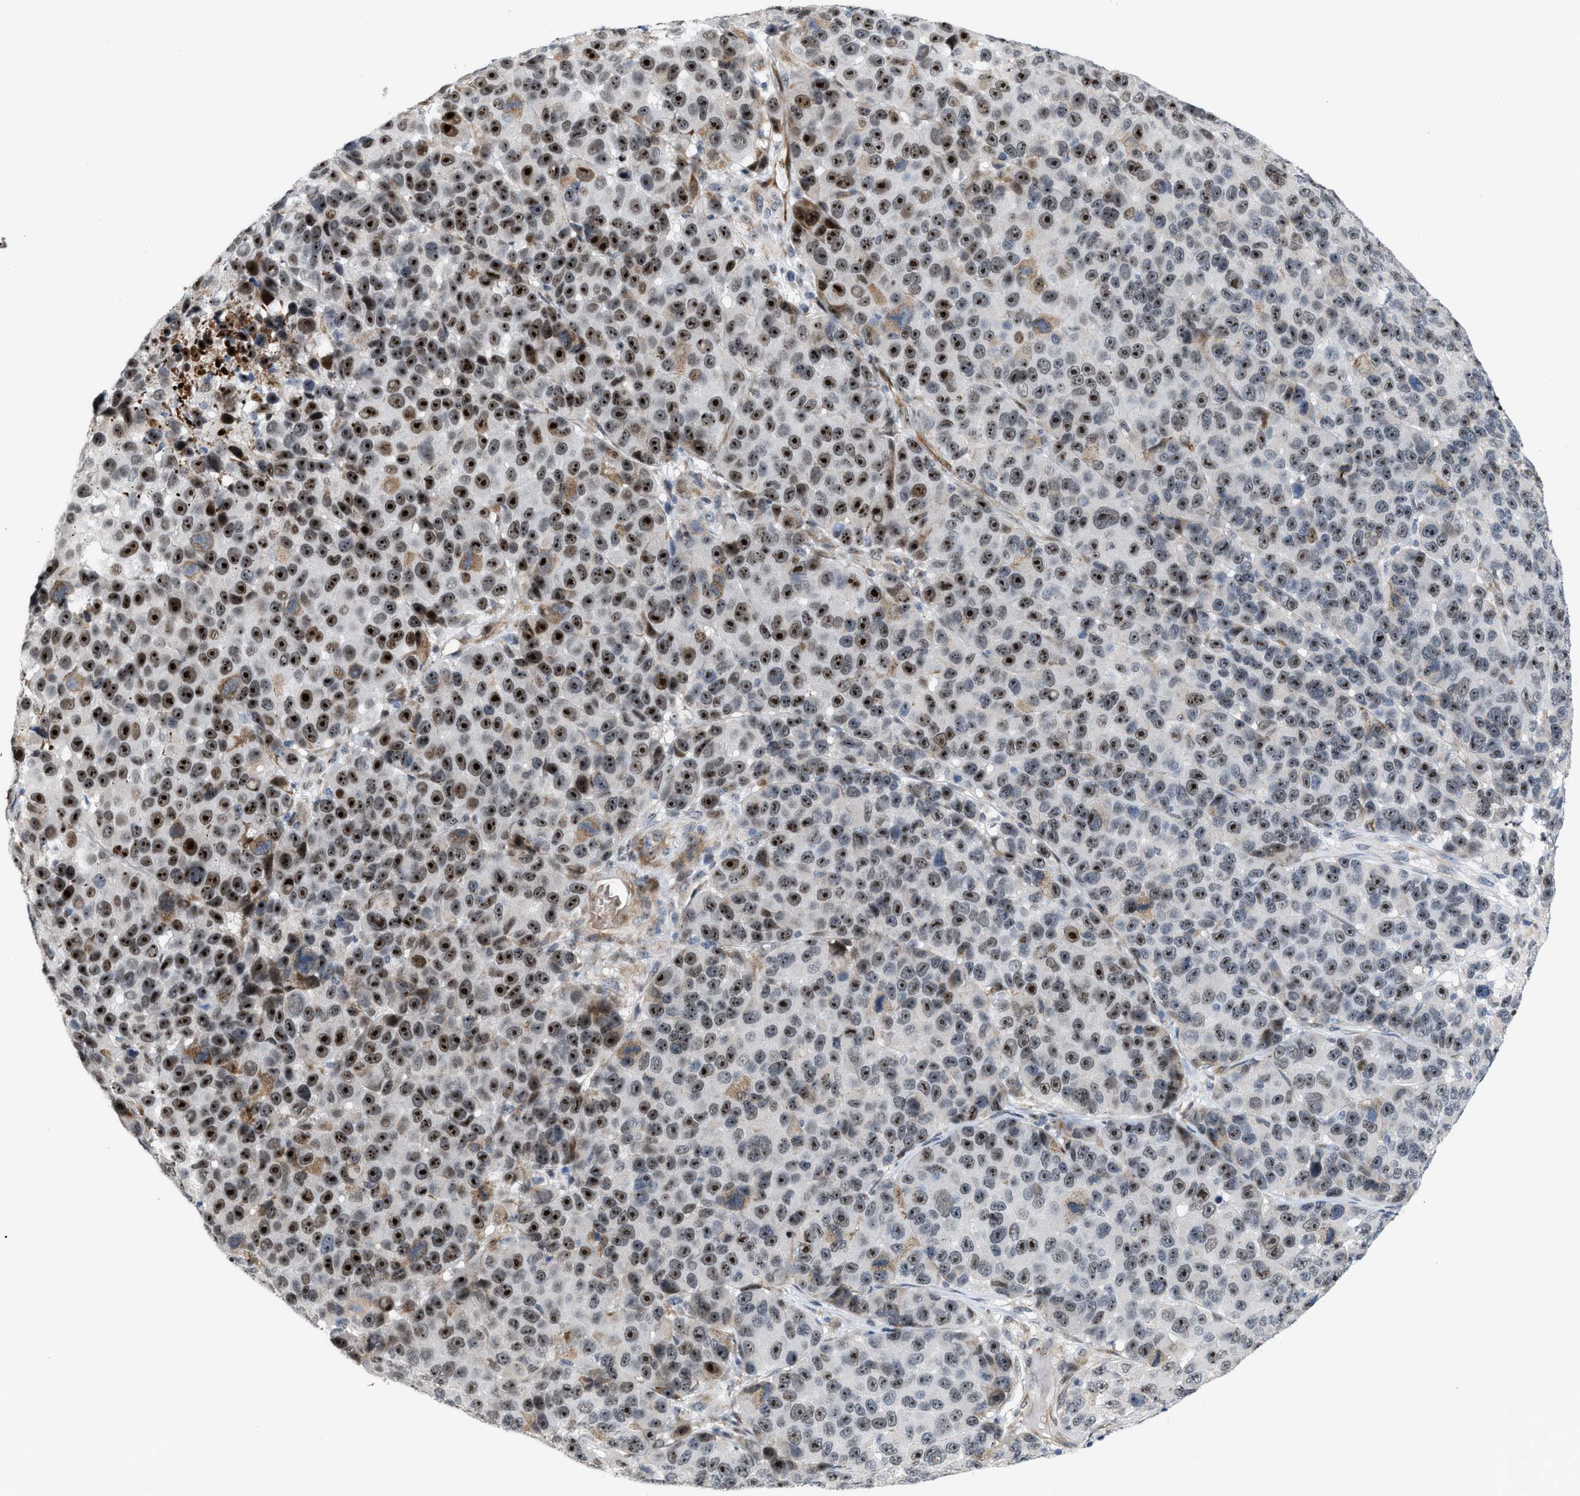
{"staining": {"intensity": "strong", "quantity": ">75%", "location": "nuclear"}, "tissue": "melanoma", "cell_type": "Tumor cells", "image_type": "cancer", "snomed": [{"axis": "morphology", "description": "Malignant melanoma, NOS"}, {"axis": "topography", "description": "Skin"}], "caption": "Immunohistochemical staining of human melanoma displays high levels of strong nuclear protein staining in approximately >75% of tumor cells.", "gene": "POLR1F", "patient": {"sex": "male", "age": 53}}